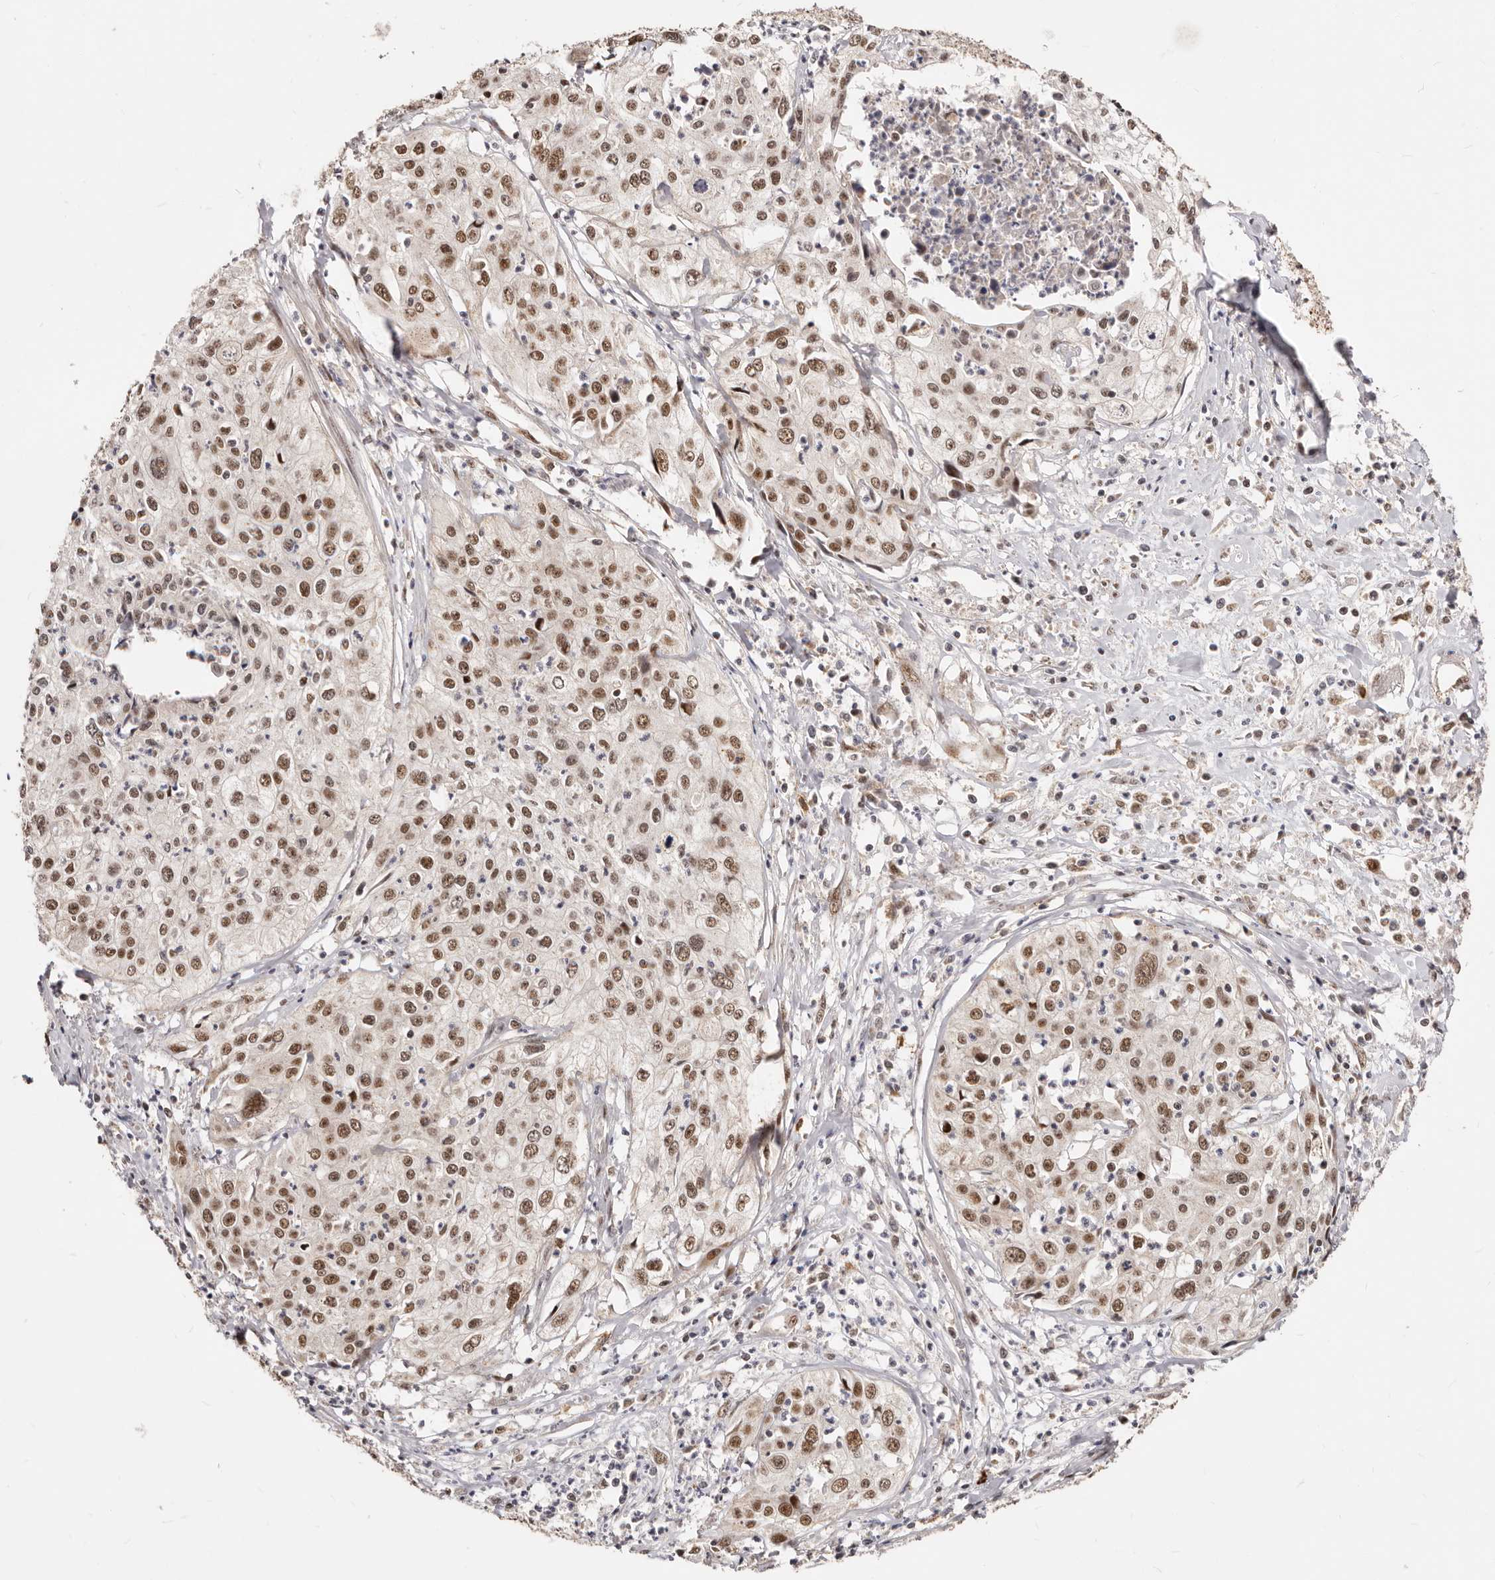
{"staining": {"intensity": "moderate", "quantity": ">75%", "location": "nuclear"}, "tissue": "cervical cancer", "cell_type": "Tumor cells", "image_type": "cancer", "snomed": [{"axis": "morphology", "description": "Squamous cell carcinoma, NOS"}, {"axis": "topography", "description": "Cervix"}], "caption": "Human cervical cancer (squamous cell carcinoma) stained for a protein (brown) exhibits moderate nuclear positive expression in approximately >75% of tumor cells.", "gene": "SEC14L1", "patient": {"sex": "female", "age": 31}}